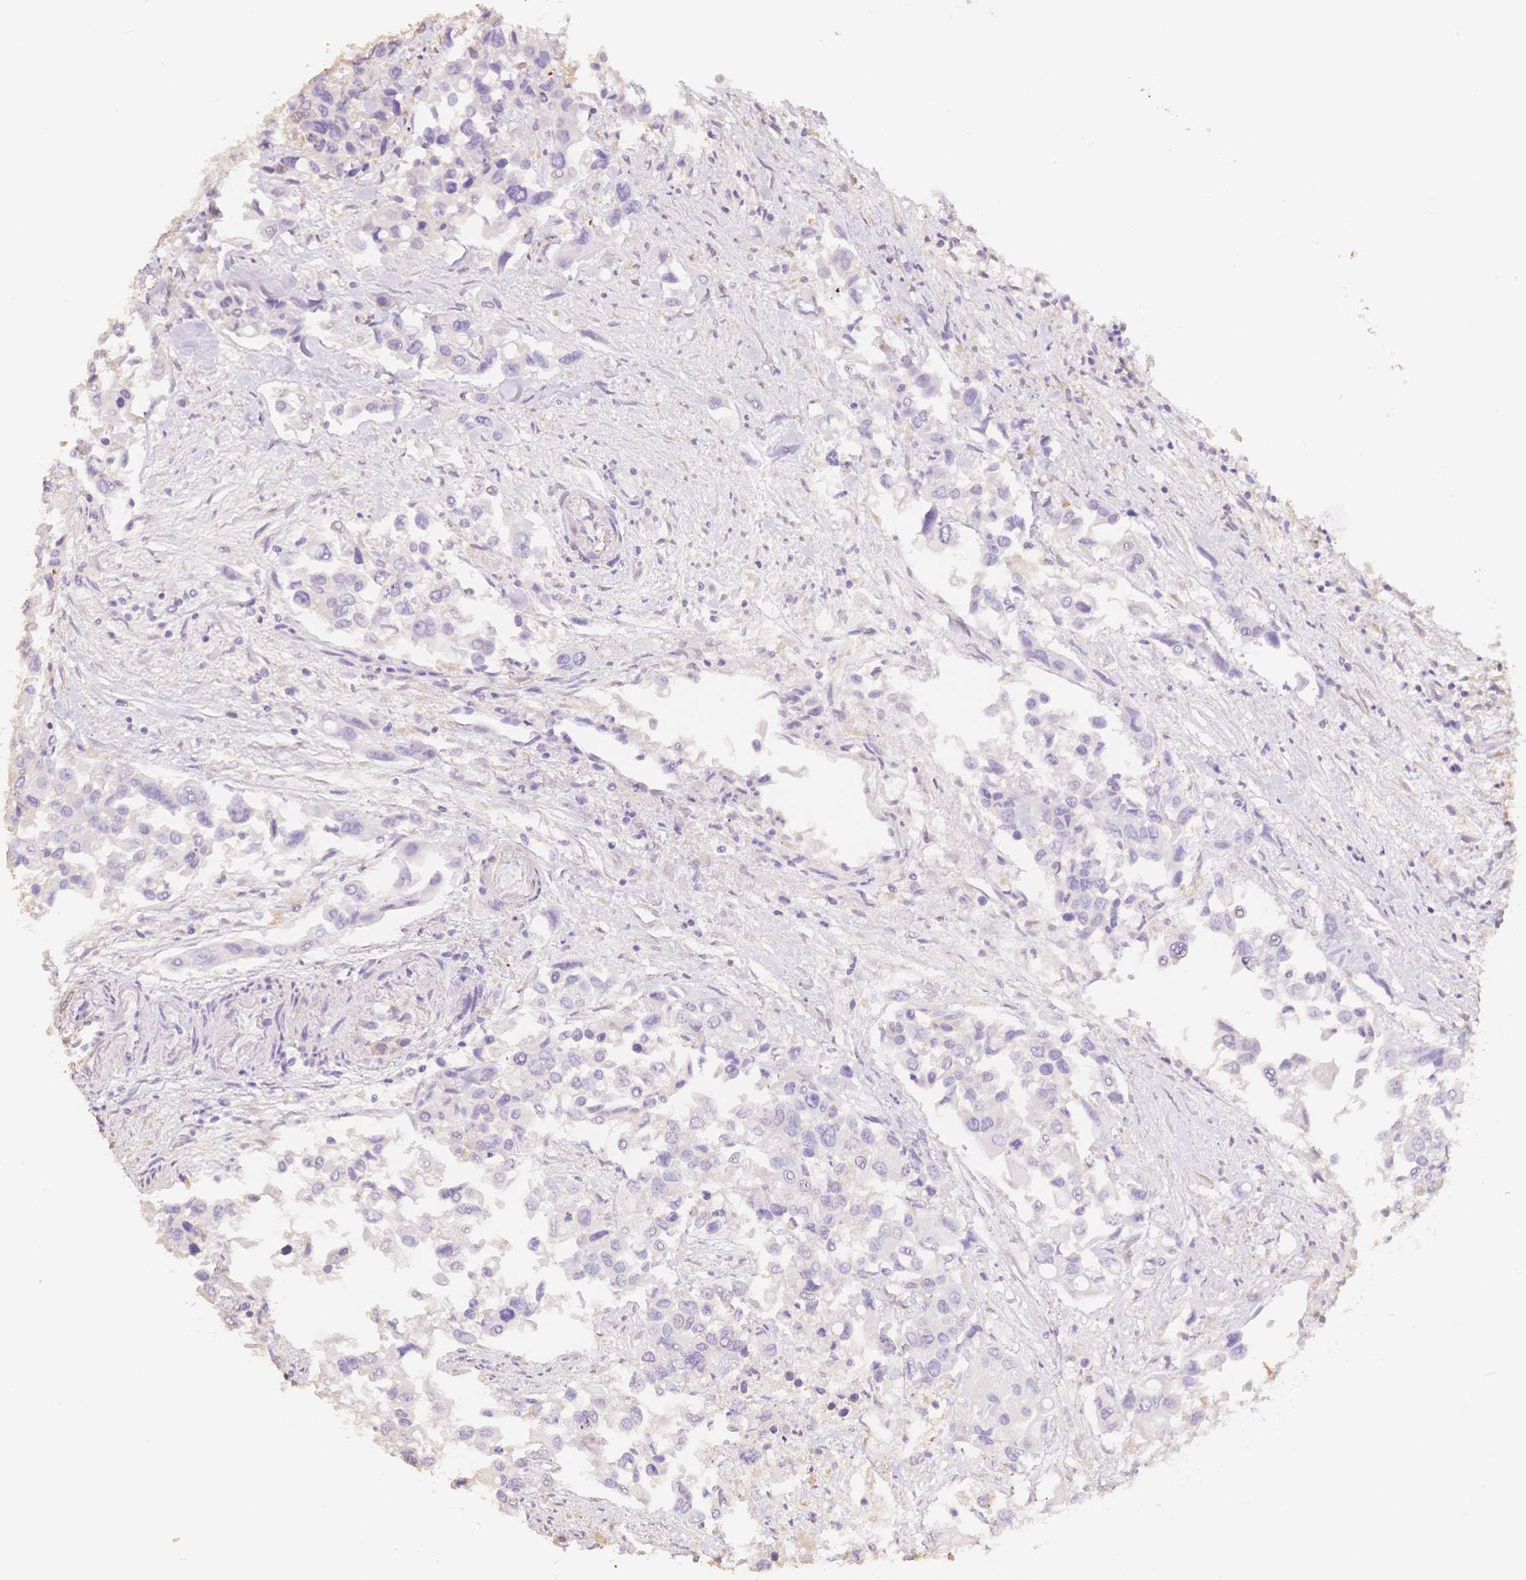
{"staining": {"intensity": "negative", "quantity": "none", "location": "none"}, "tissue": "colorectal cancer", "cell_type": "Tumor cells", "image_type": "cancer", "snomed": [{"axis": "morphology", "description": "Adenocarcinoma, NOS"}, {"axis": "topography", "description": "Colon"}], "caption": "Micrograph shows no protein expression in tumor cells of colorectal adenocarcinoma tissue.", "gene": "MBOAT7", "patient": {"sex": "male", "age": 77}}